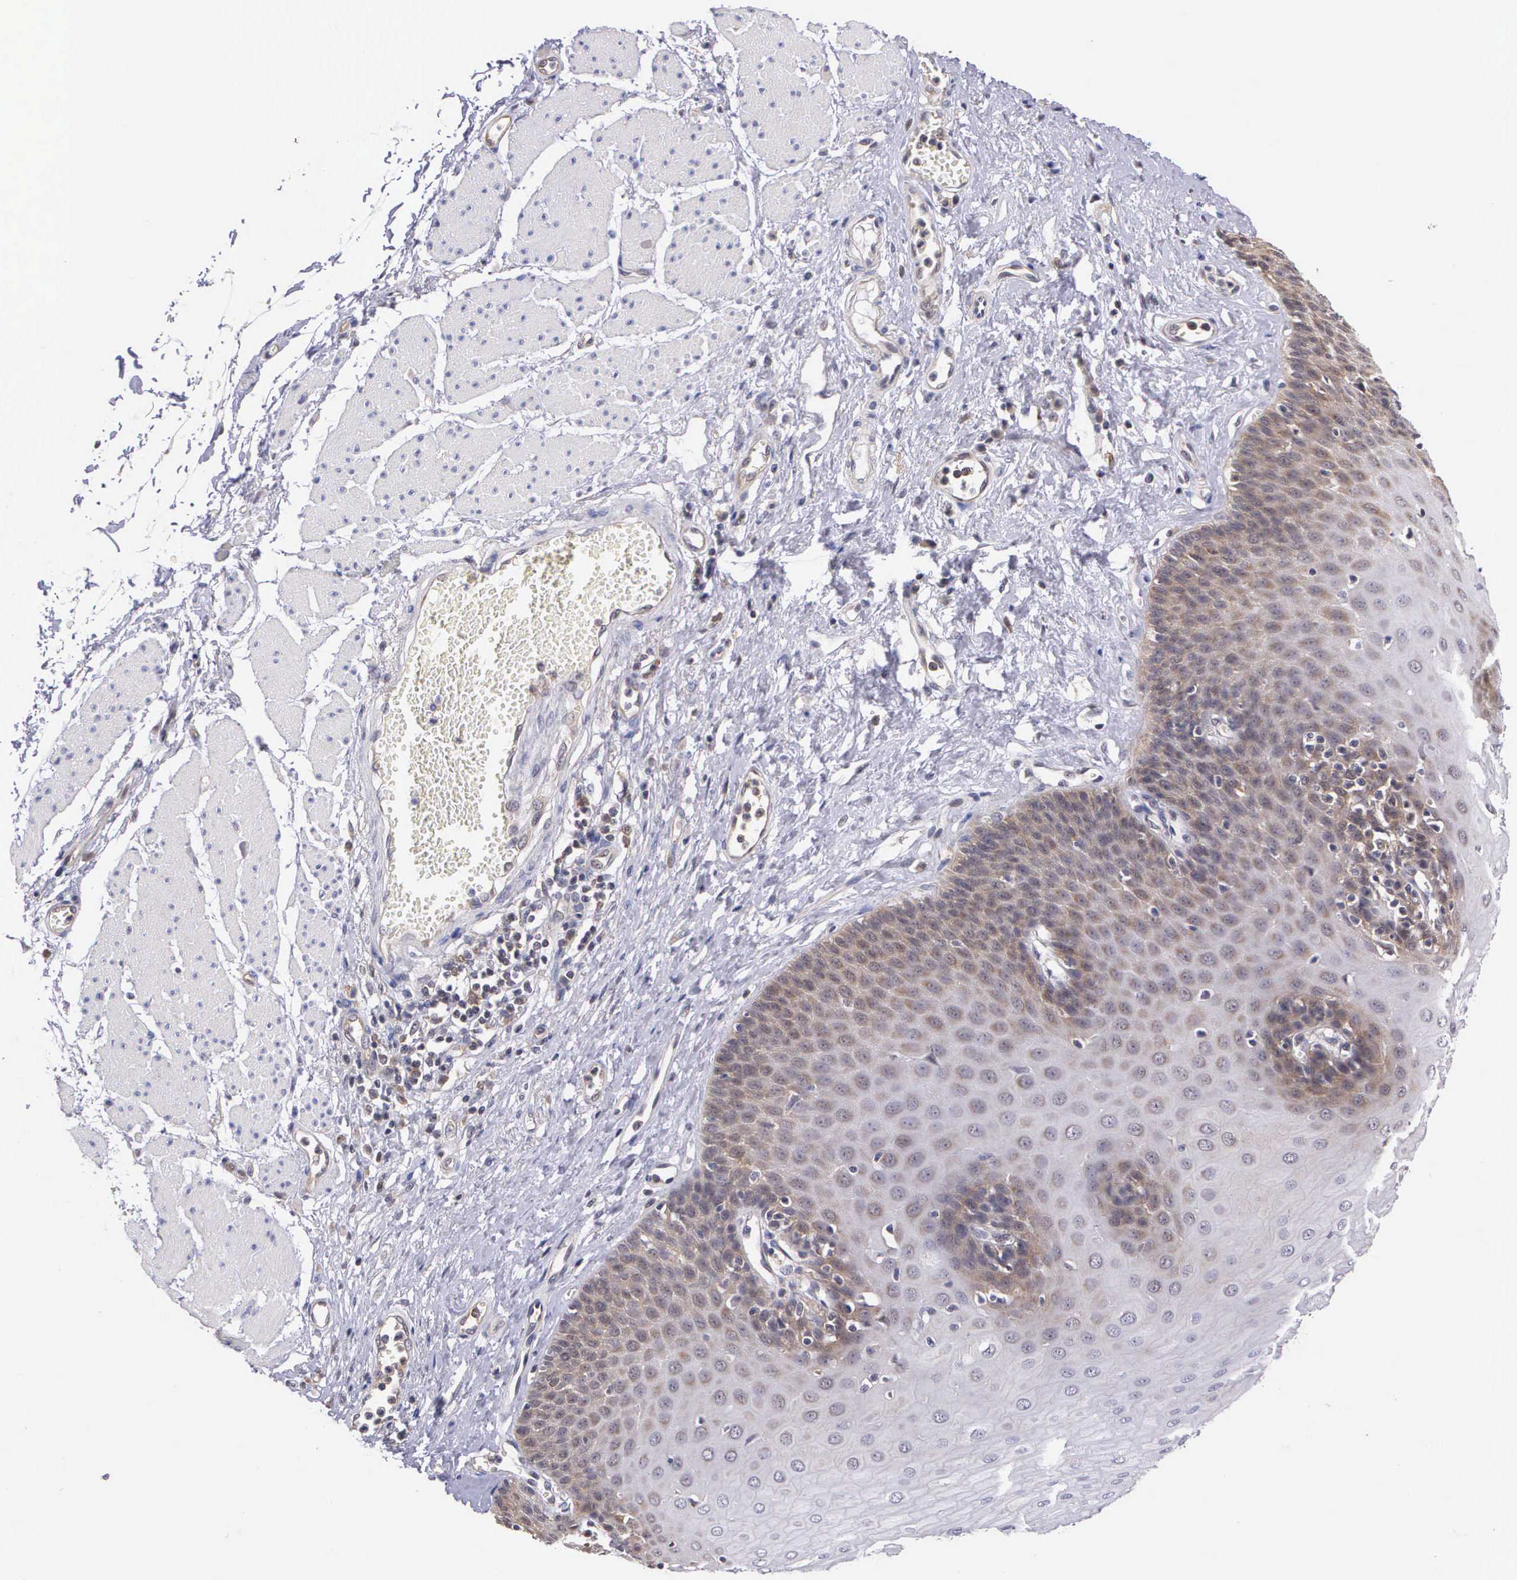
{"staining": {"intensity": "moderate", "quantity": "25%-75%", "location": "cytoplasmic/membranous"}, "tissue": "esophagus", "cell_type": "Squamous epithelial cells", "image_type": "normal", "snomed": [{"axis": "morphology", "description": "Normal tissue, NOS"}, {"axis": "topography", "description": "Esophagus"}], "caption": "IHC (DAB) staining of benign esophagus demonstrates moderate cytoplasmic/membranous protein positivity in approximately 25%-75% of squamous epithelial cells.", "gene": "IGBP1P2", "patient": {"sex": "male", "age": 65}}